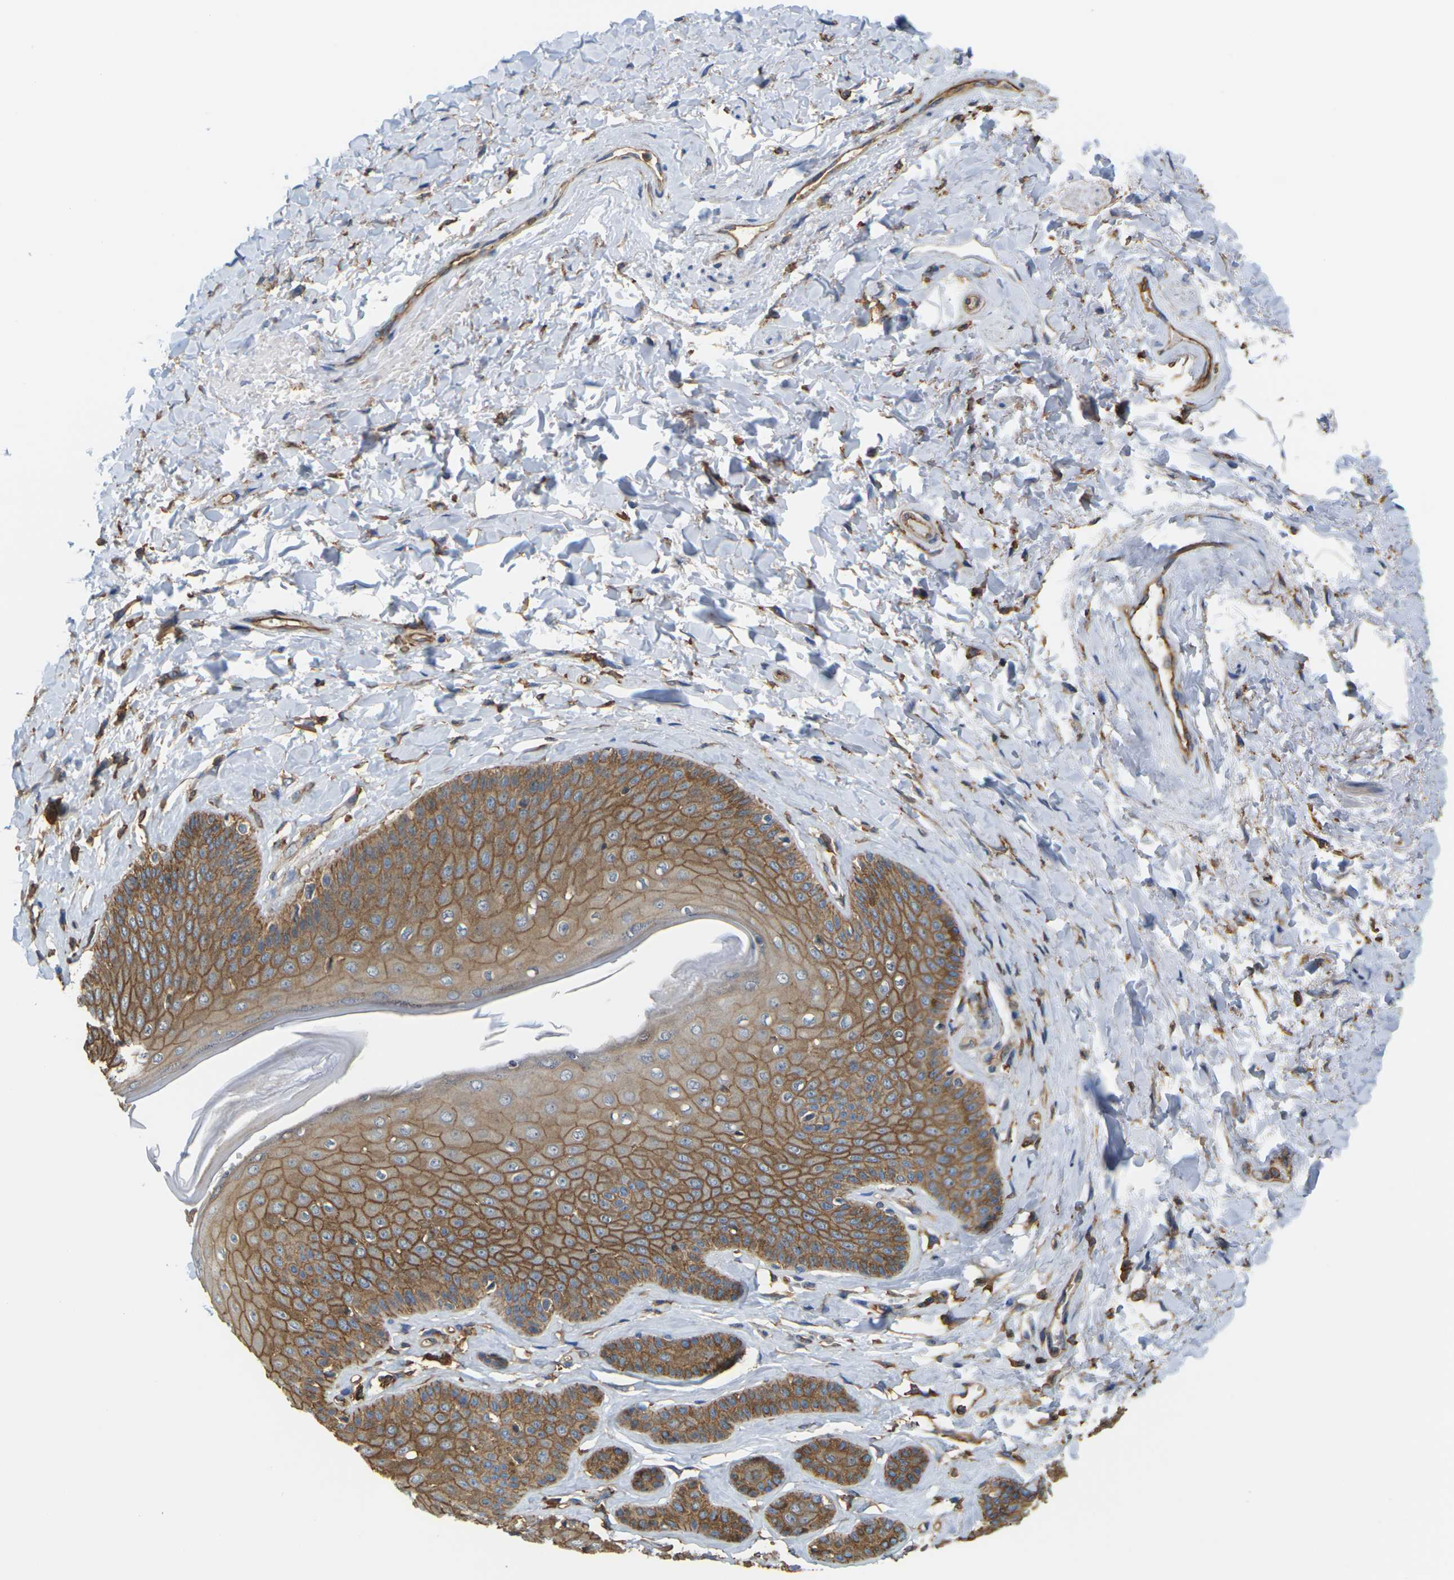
{"staining": {"intensity": "moderate", "quantity": ">75%", "location": "cytoplasmic/membranous"}, "tissue": "skin", "cell_type": "Epidermal cells", "image_type": "normal", "snomed": [{"axis": "morphology", "description": "Normal tissue, NOS"}, {"axis": "topography", "description": "Anal"}], "caption": "Immunohistochemistry of unremarkable human skin displays medium levels of moderate cytoplasmic/membranous positivity in about >75% of epidermal cells.", "gene": "IQGAP1", "patient": {"sex": "male", "age": 69}}